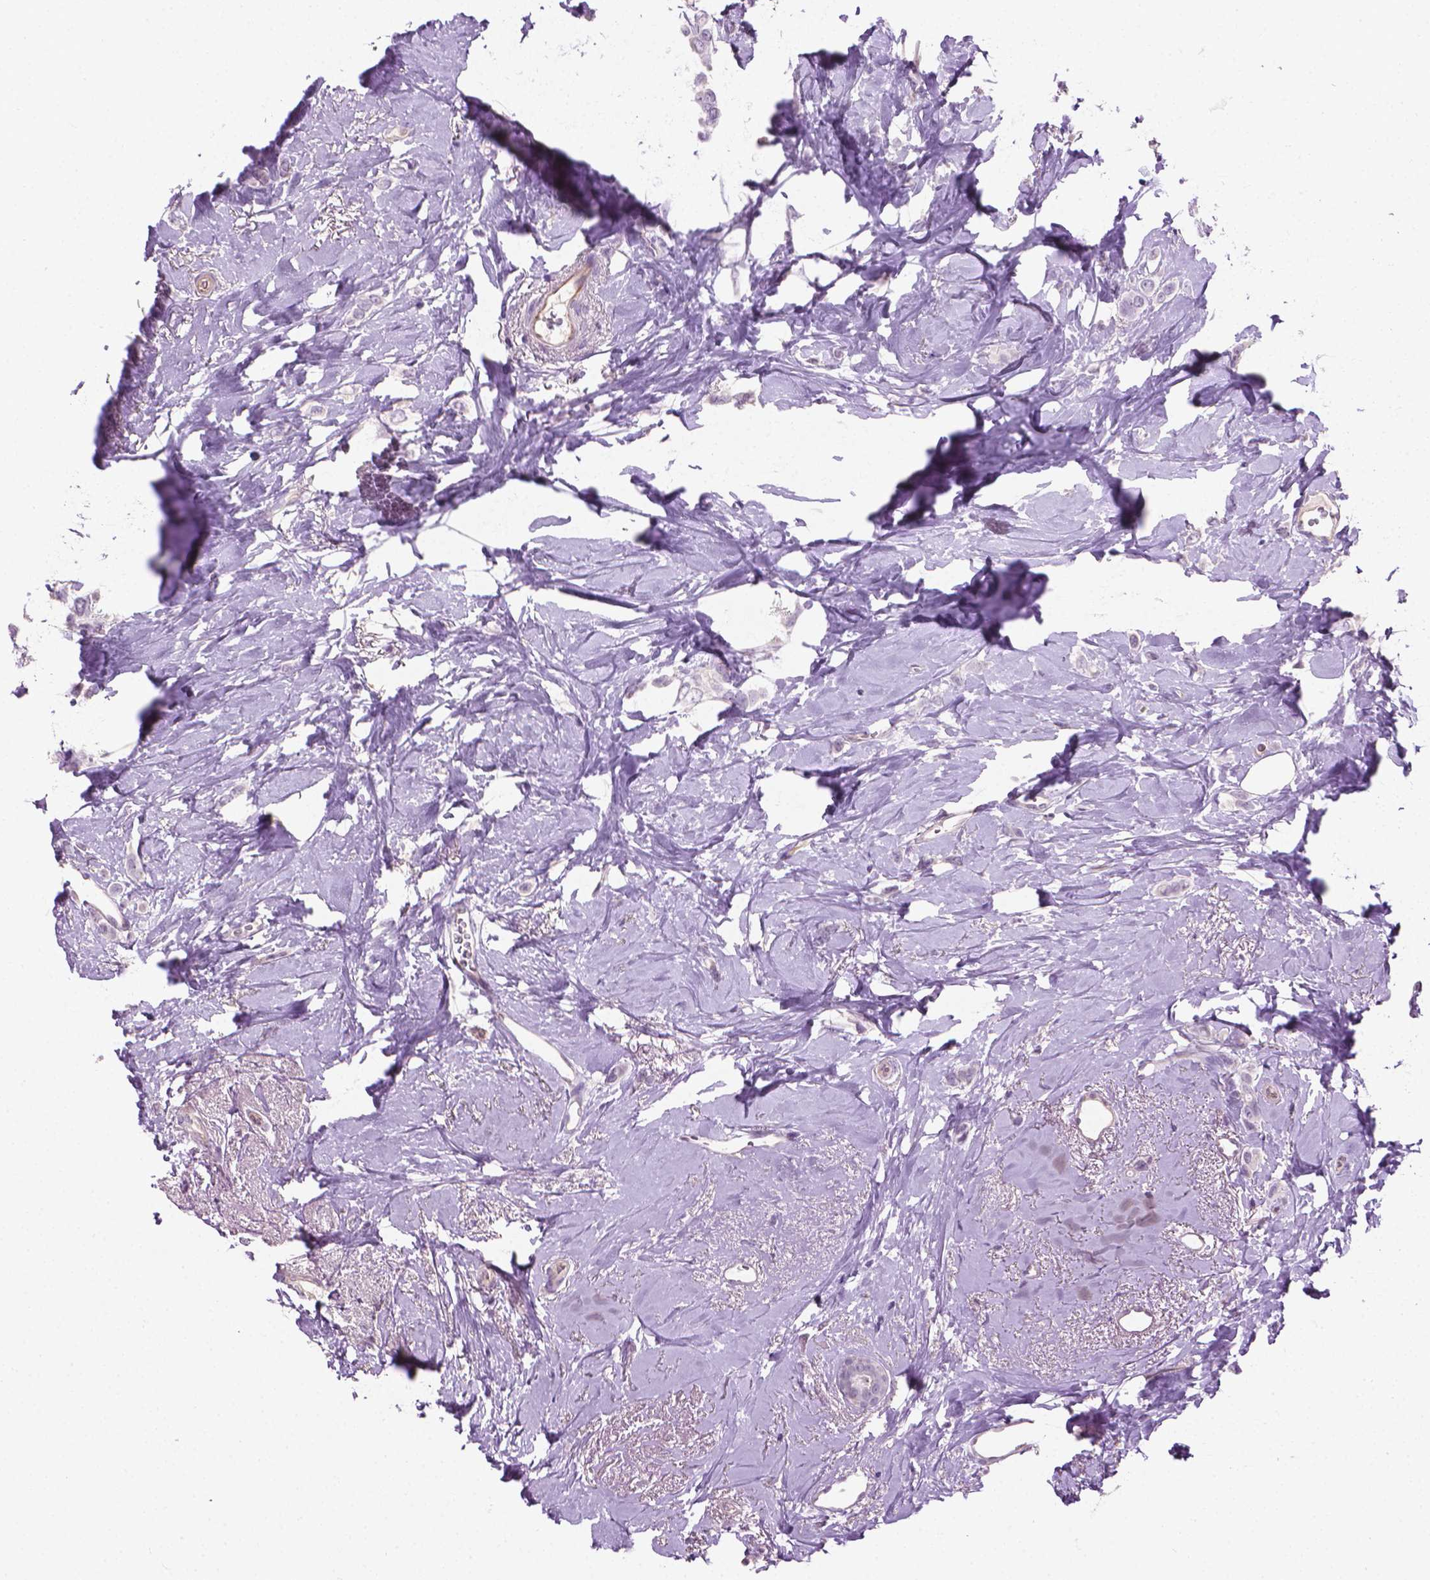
{"staining": {"intensity": "negative", "quantity": "none", "location": "none"}, "tissue": "breast cancer", "cell_type": "Tumor cells", "image_type": "cancer", "snomed": [{"axis": "morphology", "description": "Lobular carcinoma"}, {"axis": "topography", "description": "Breast"}], "caption": "Protein analysis of breast lobular carcinoma shows no significant staining in tumor cells. (Immunohistochemistry (ihc), brightfield microscopy, high magnification).", "gene": "KRT73", "patient": {"sex": "female", "age": 66}}